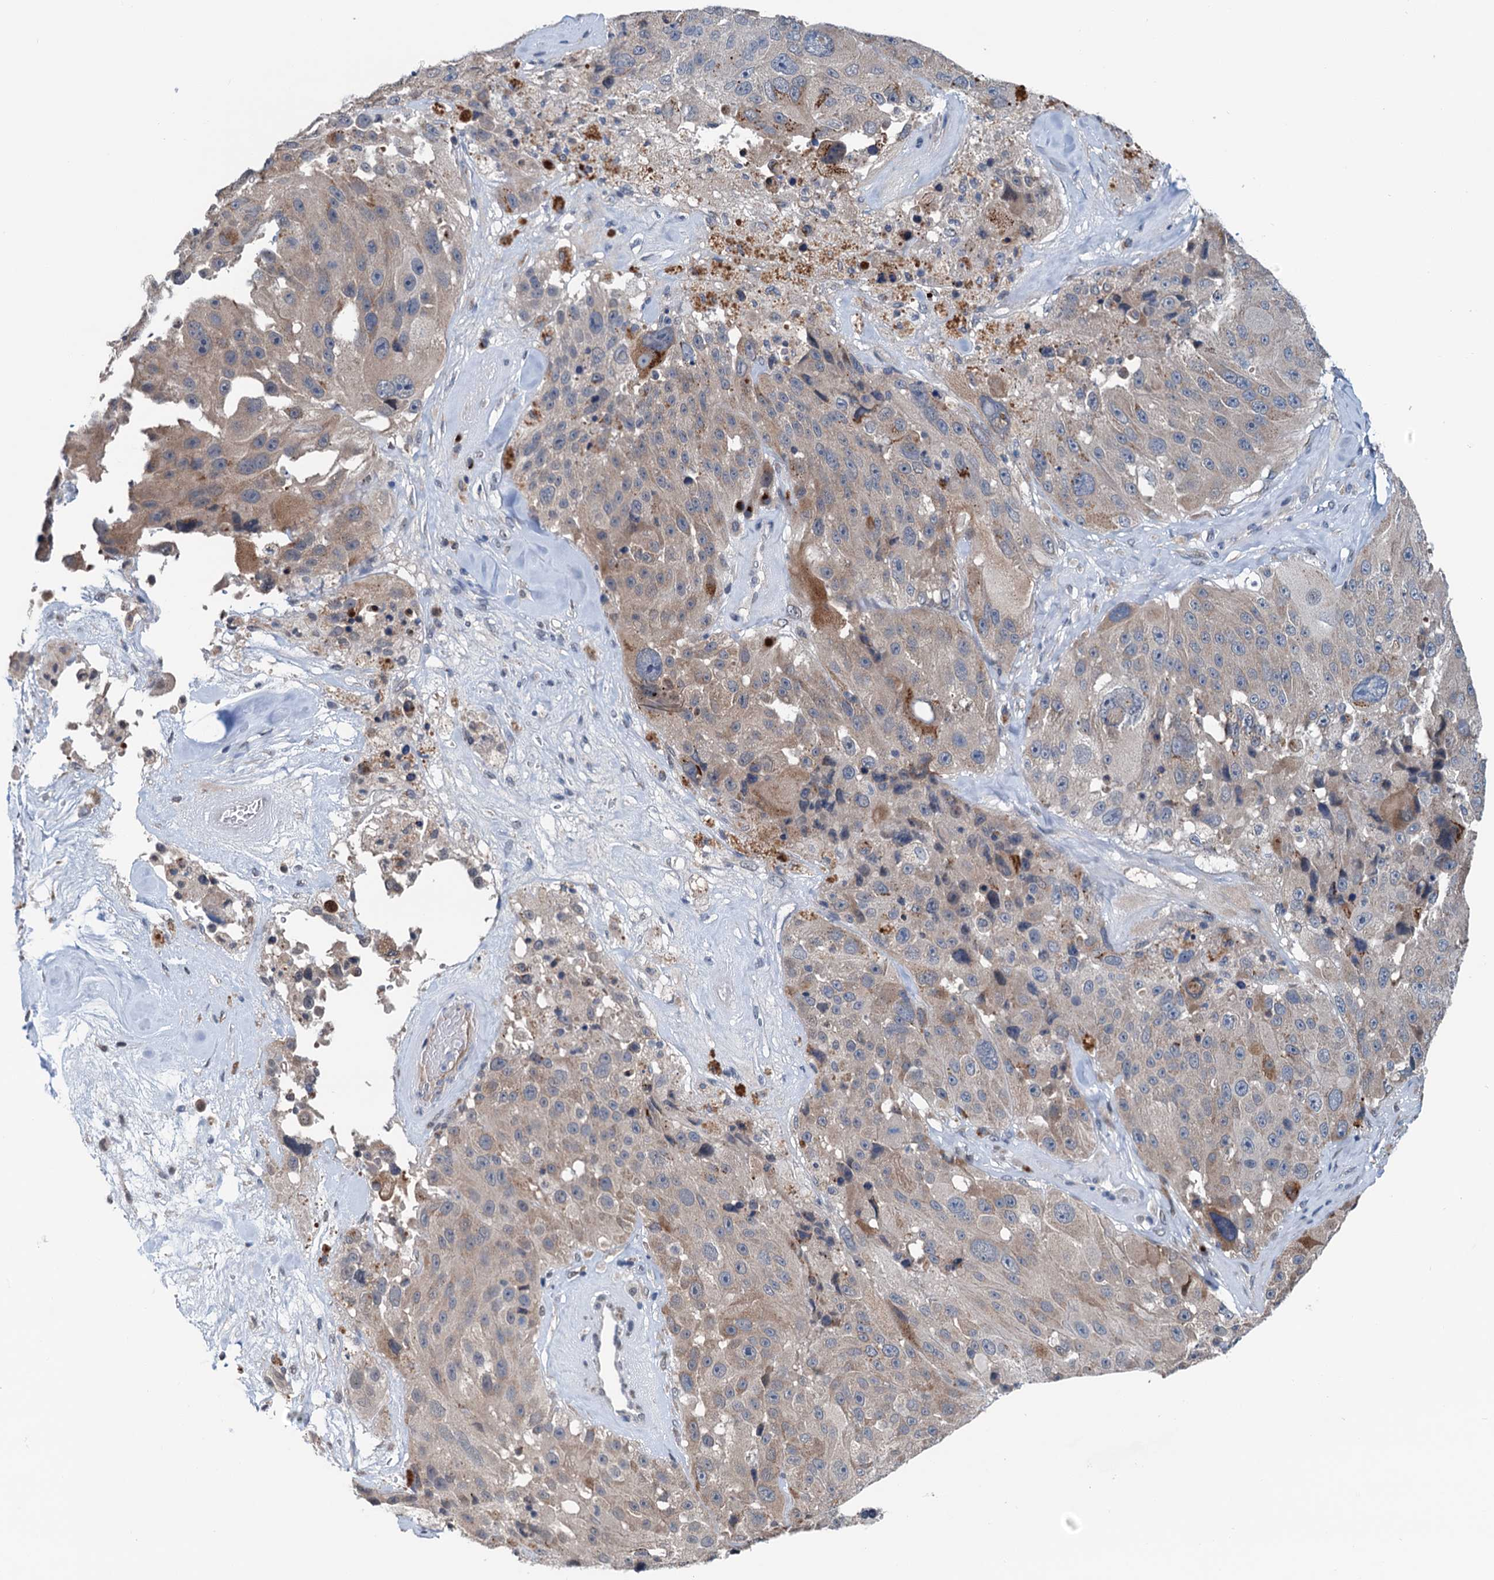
{"staining": {"intensity": "weak", "quantity": "25%-75%", "location": "cytoplasmic/membranous"}, "tissue": "melanoma", "cell_type": "Tumor cells", "image_type": "cancer", "snomed": [{"axis": "morphology", "description": "Malignant melanoma, Metastatic site"}, {"axis": "topography", "description": "Lymph node"}], "caption": "Brown immunohistochemical staining in melanoma reveals weak cytoplasmic/membranous expression in about 25%-75% of tumor cells.", "gene": "SHLD1", "patient": {"sex": "male", "age": 62}}